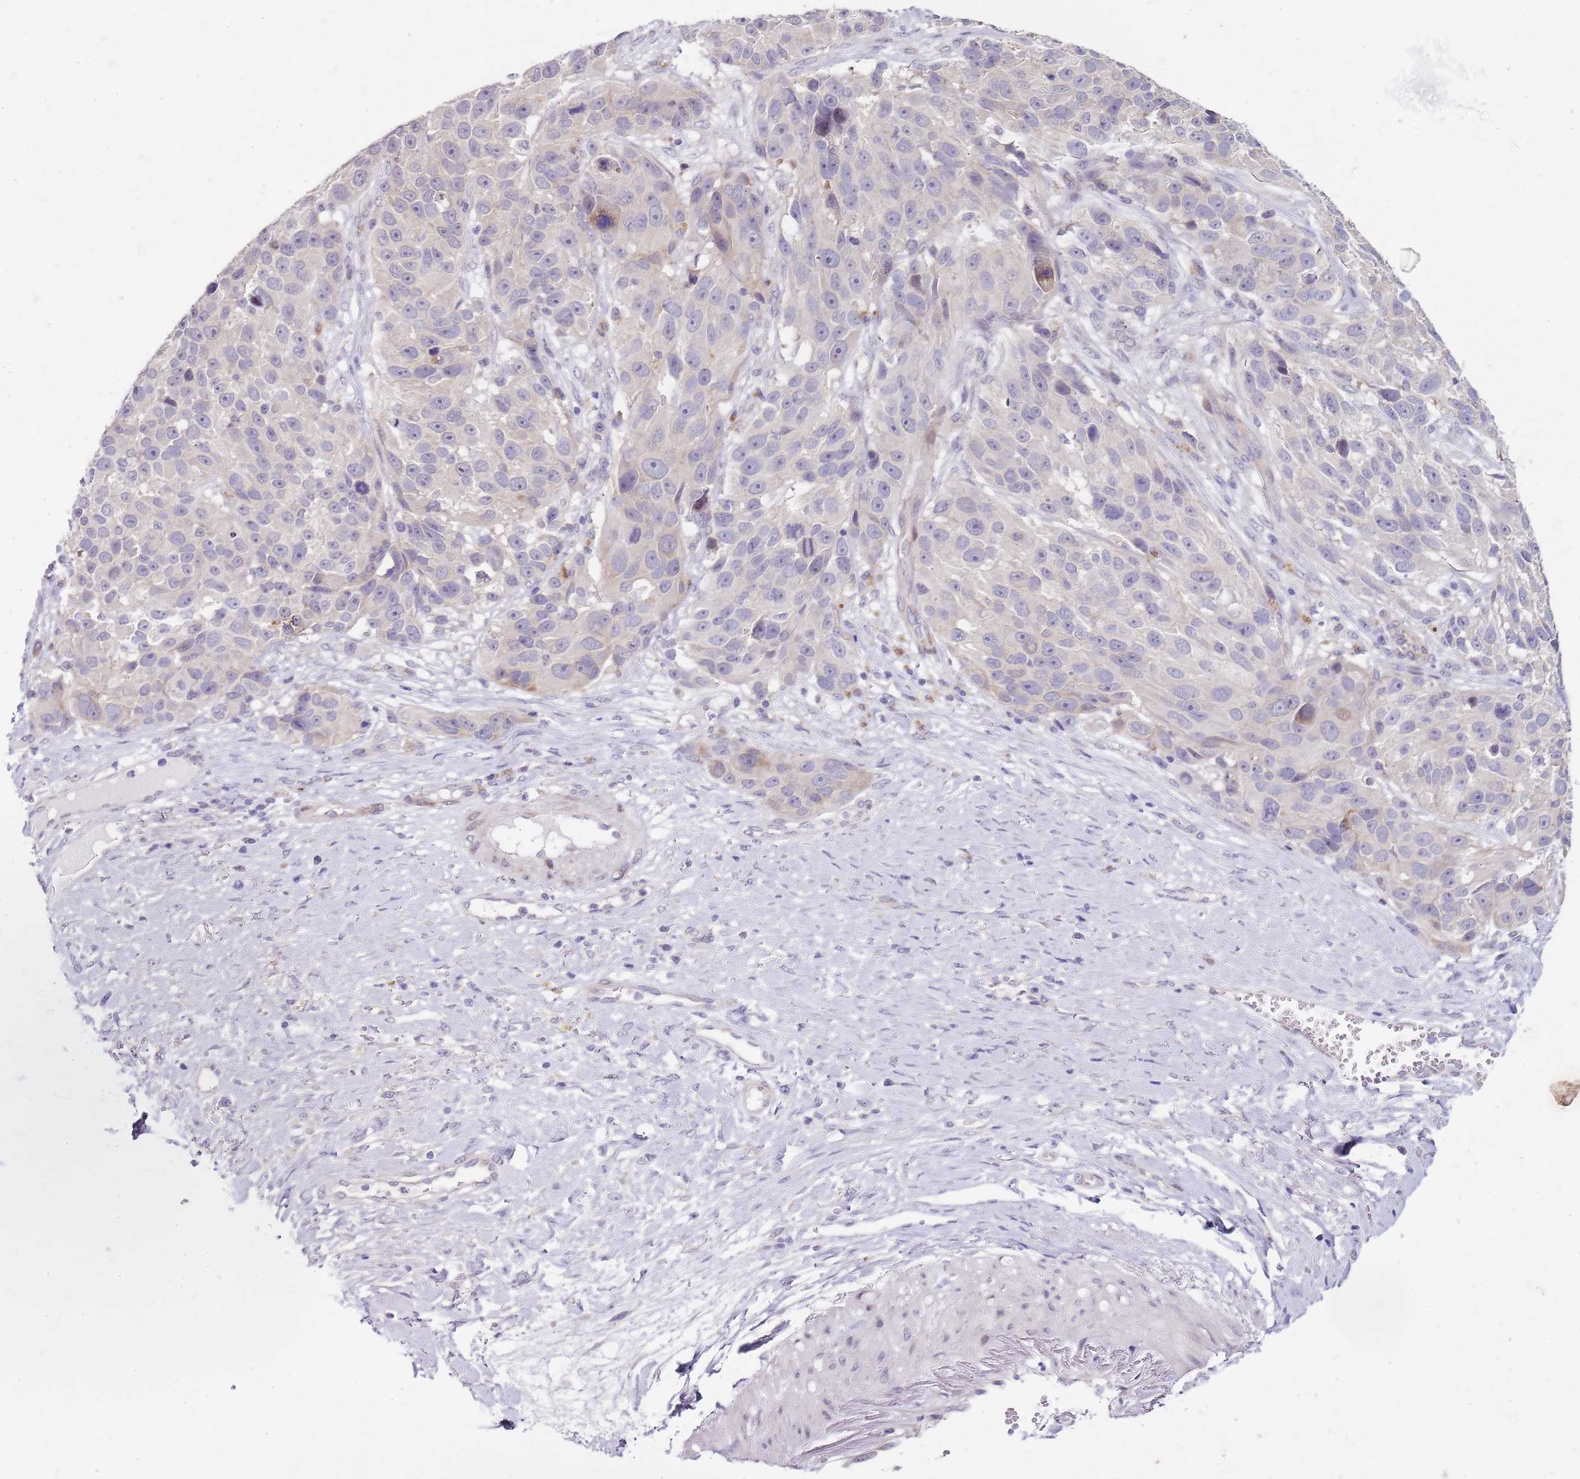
{"staining": {"intensity": "negative", "quantity": "none", "location": "none"}, "tissue": "melanoma", "cell_type": "Tumor cells", "image_type": "cancer", "snomed": [{"axis": "morphology", "description": "Malignant melanoma, NOS"}, {"axis": "topography", "description": "Skin"}], "caption": "An immunohistochemistry (IHC) histopathology image of malignant melanoma is shown. There is no staining in tumor cells of malignant melanoma.", "gene": "TBC1D9", "patient": {"sex": "male", "age": 84}}